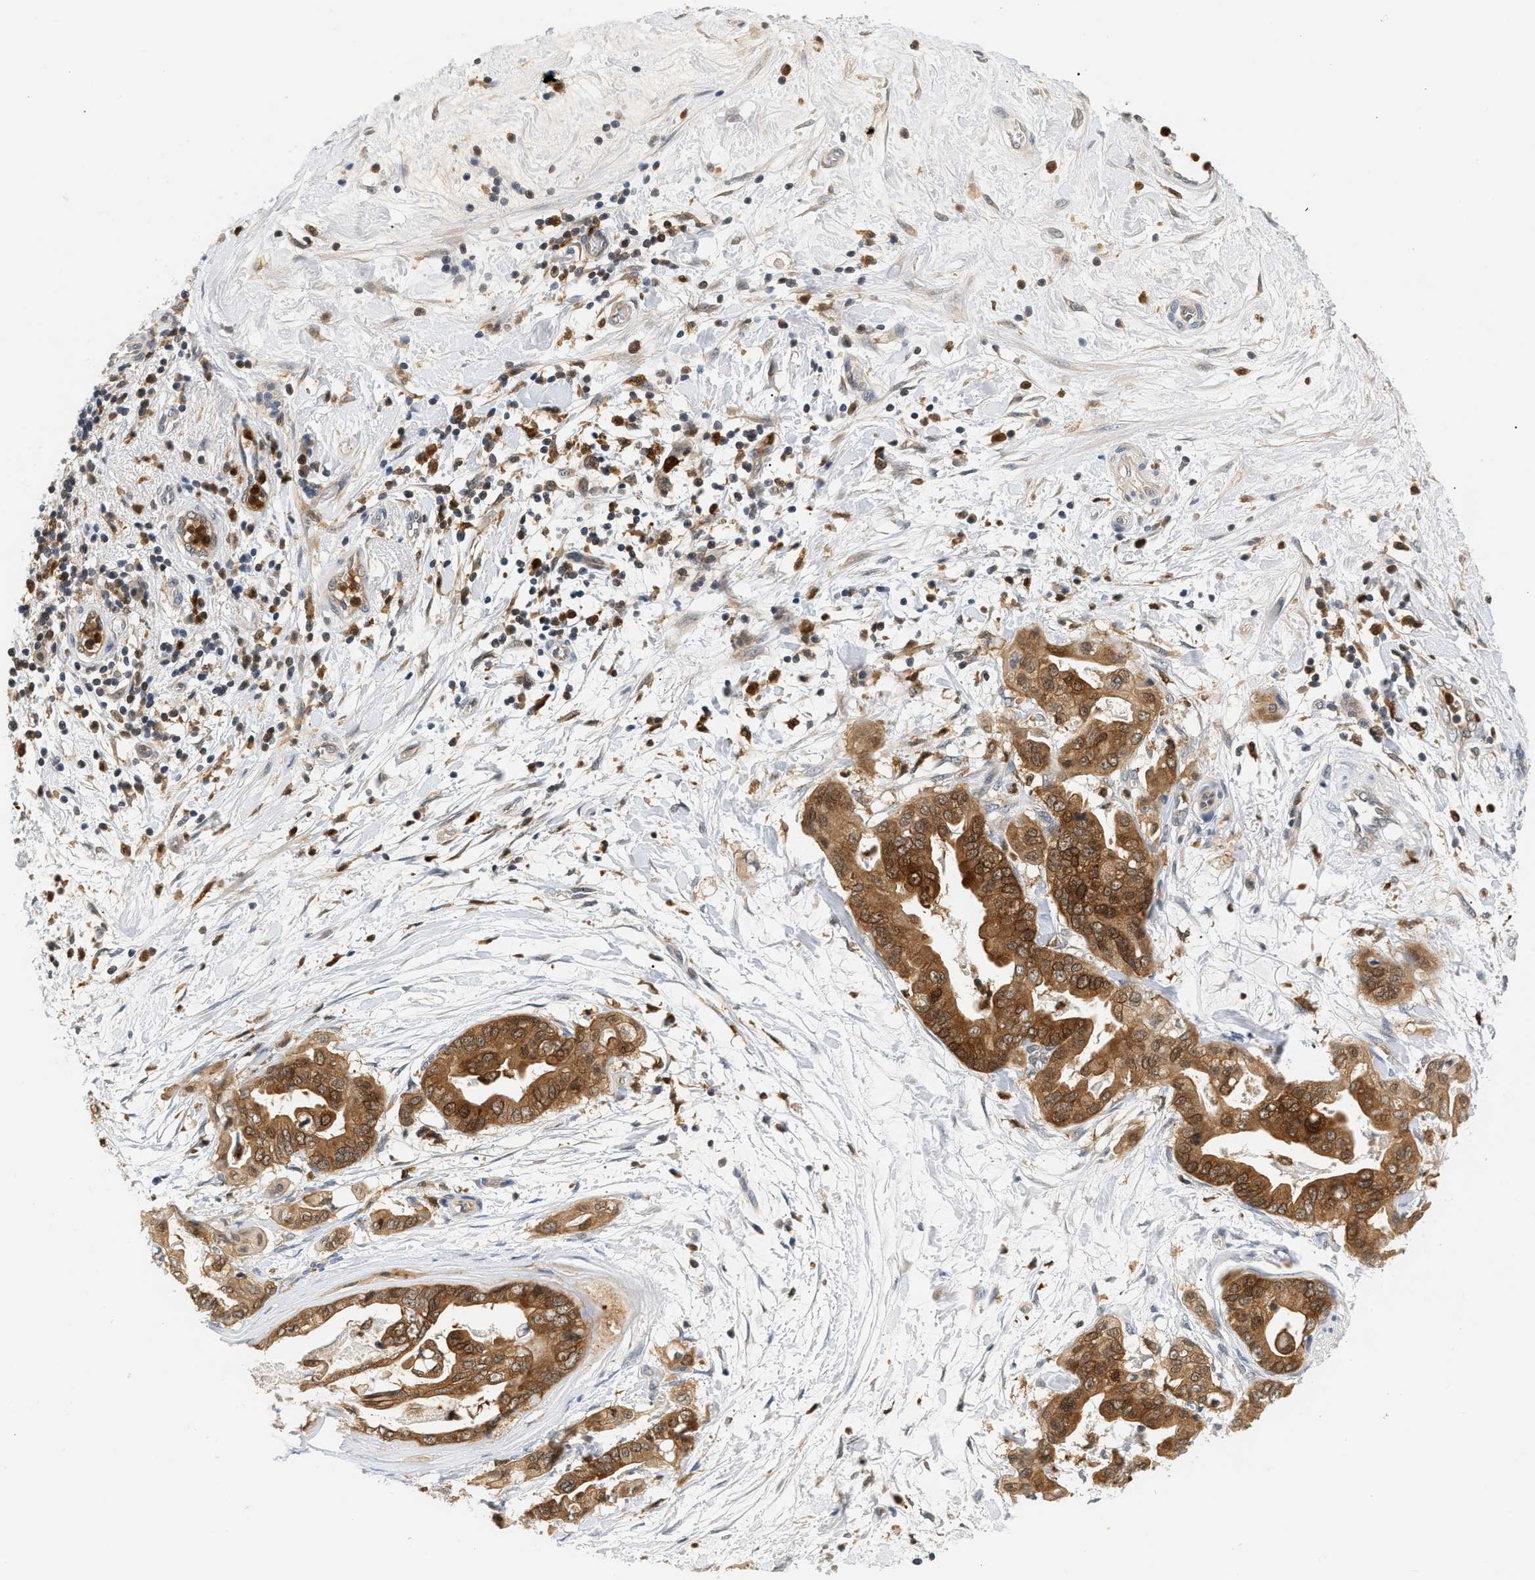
{"staining": {"intensity": "strong", "quantity": ">75%", "location": "cytoplasmic/membranous"}, "tissue": "pancreatic cancer", "cell_type": "Tumor cells", "image_type": "cancer", "snomed": [{"axis": "morphology", "description": "Adenocarcinoma, NOS"}, {"axis": "topography", "description": "Pancreas"}], "caption": "A brown stain labels strong cytoplasmic/membranous staining of a protein in pancreatic cancer (adenocarcinoma) tumor cells.", "gene": "PYCARD", "patient": {"sex": "female", "age": 75}}